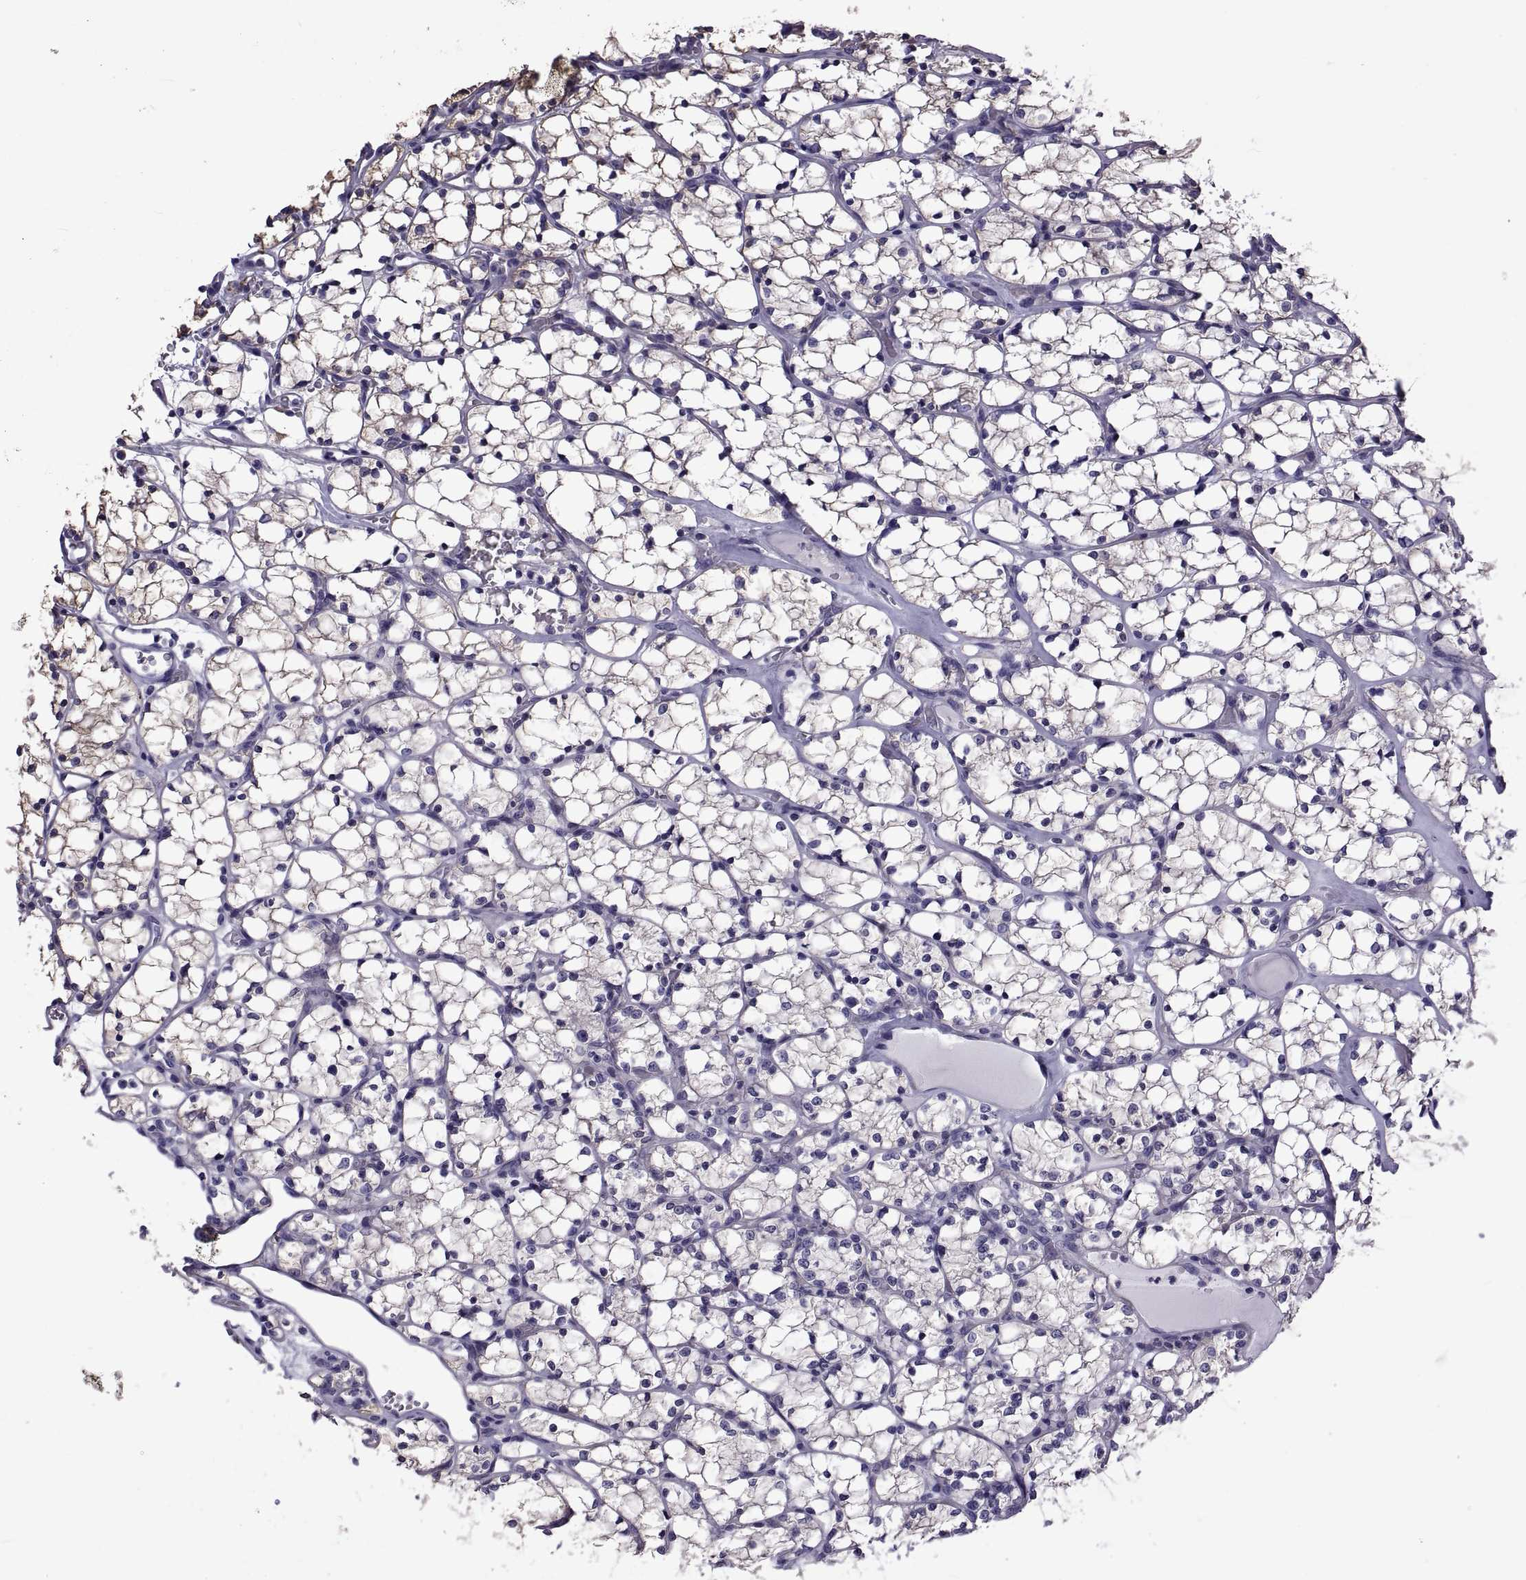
{"staining": {"intensity": "negative", "quantity": "none", "location": "none"}, "tissue": "renal cancer", "cell_type": "Tumor cells", "image_type": "cancer", "snomed": [{"axis": "morphology", "description": "Adenocarcinoma, NOS"}, {"axis": "topography", "description": "Kidney"}], "caption": "Immunohistochemistry (IHC) photomicrograph of renal cancer (adenocarcinoma) stained for a protein (brown), which exhibits no staining in tumor cells. (Stains: DAB immunohistochemistry (IHC) with hematoxylin counter stain, Microscopy: brightfield microscopy at high magnification).", "gene": "TMC3", "patient": {"sex": "female", "age": 69}}